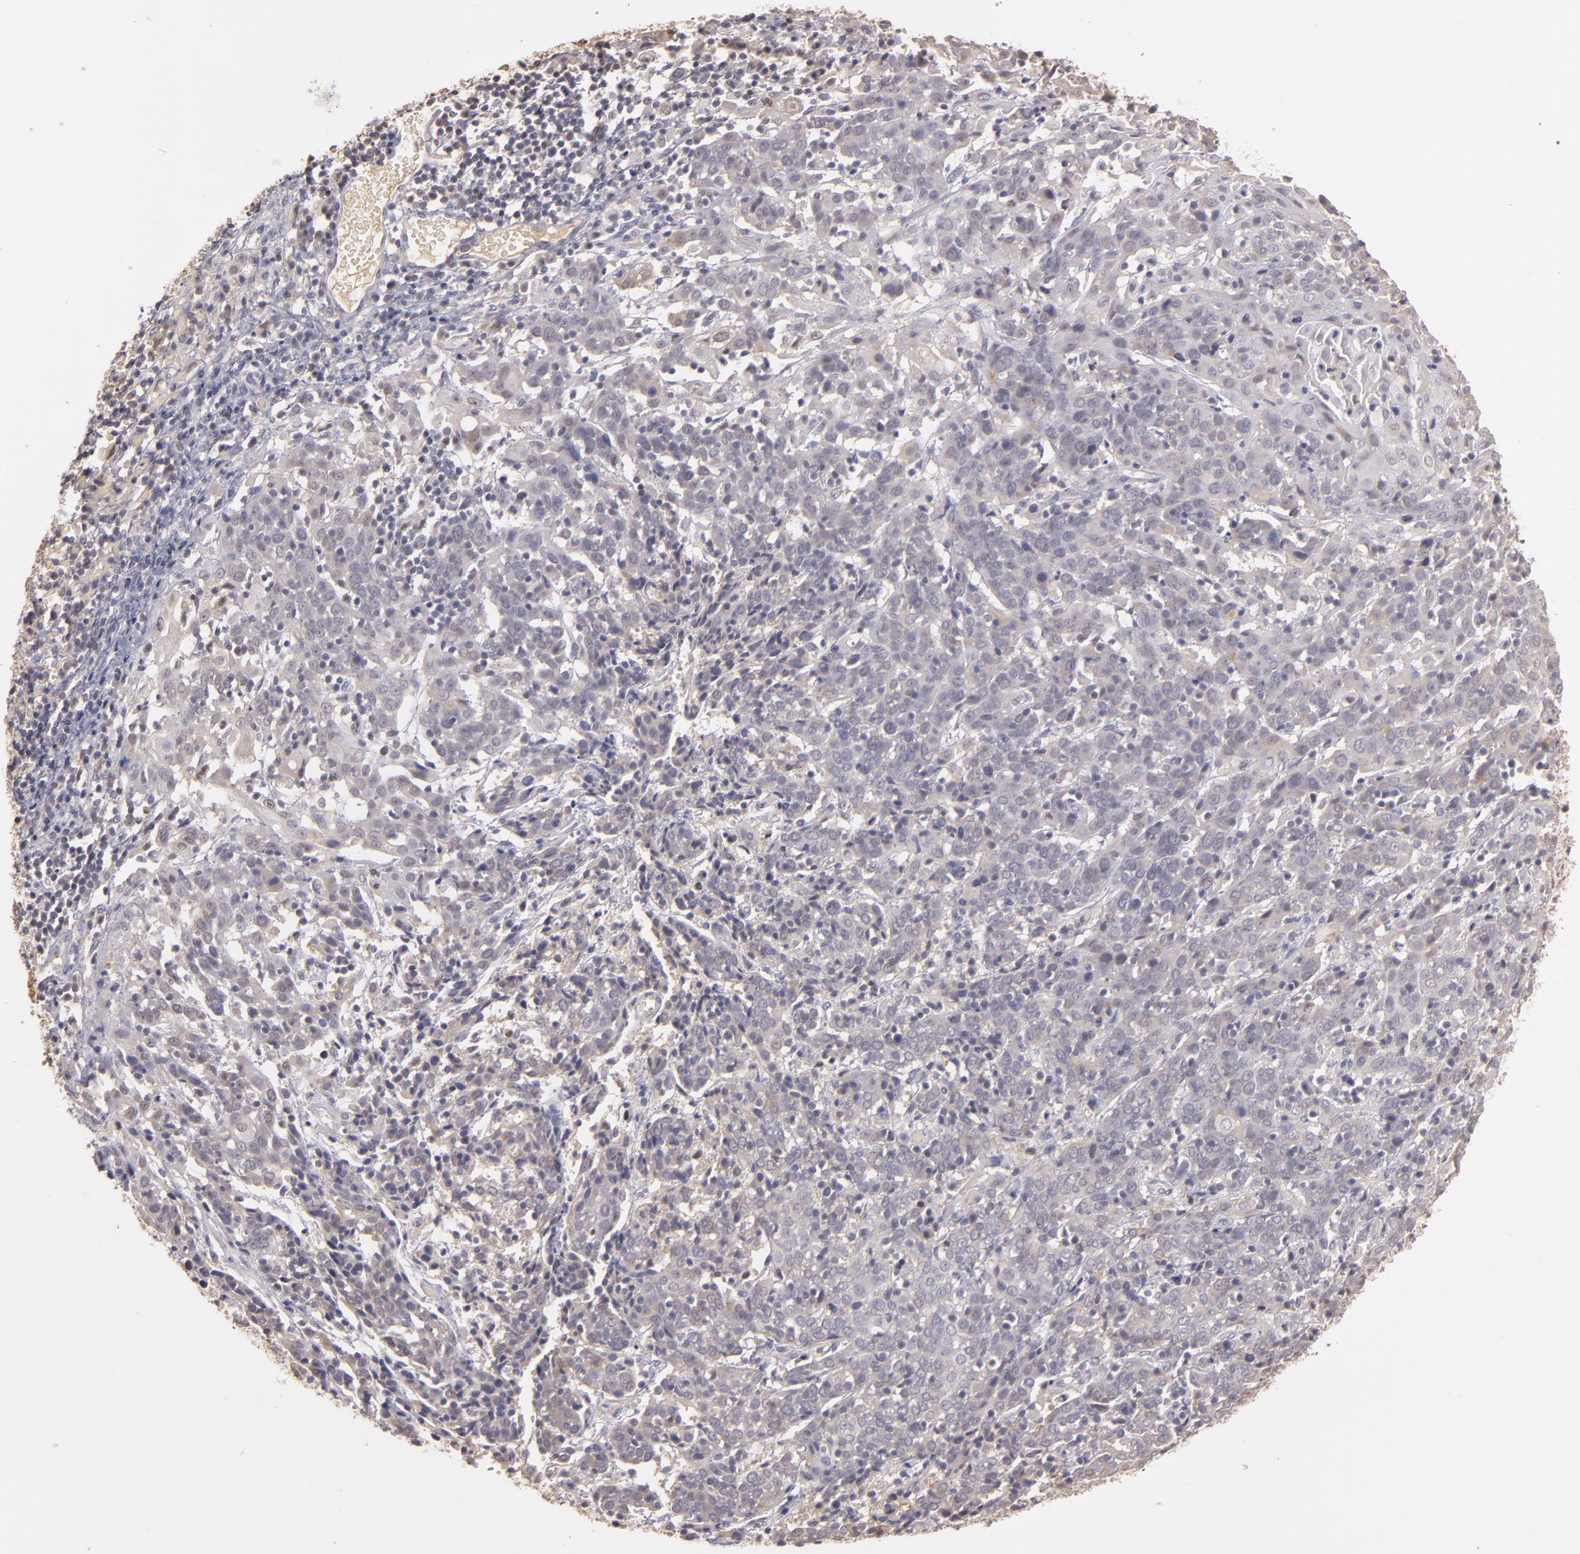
{"staining": {"intensity": "weak", "quantity": ">75%", "location": "cytoplasmic/membranous"}, "tissue": "cervical cancer", "cell_type": "Tumor cells", "image_type": "cancer", "snomed": [{"axis": "morphology", "description": "Normal tissue, NOS"}, {"axis": "morphology", "description": "Squamous cell carcinoma, NOS"}, {"axis": "topography", "description": "Cervix"}], "caption": "This is a photomicrograph of immunohistochemistry (IHC) staining of cervical squamous cell carcinoma, which shows weak expression in the cytoplasmic/membranous of tumor cells.", "gene": "LRG1", "patient": {"sex": "female", "age": 67}}